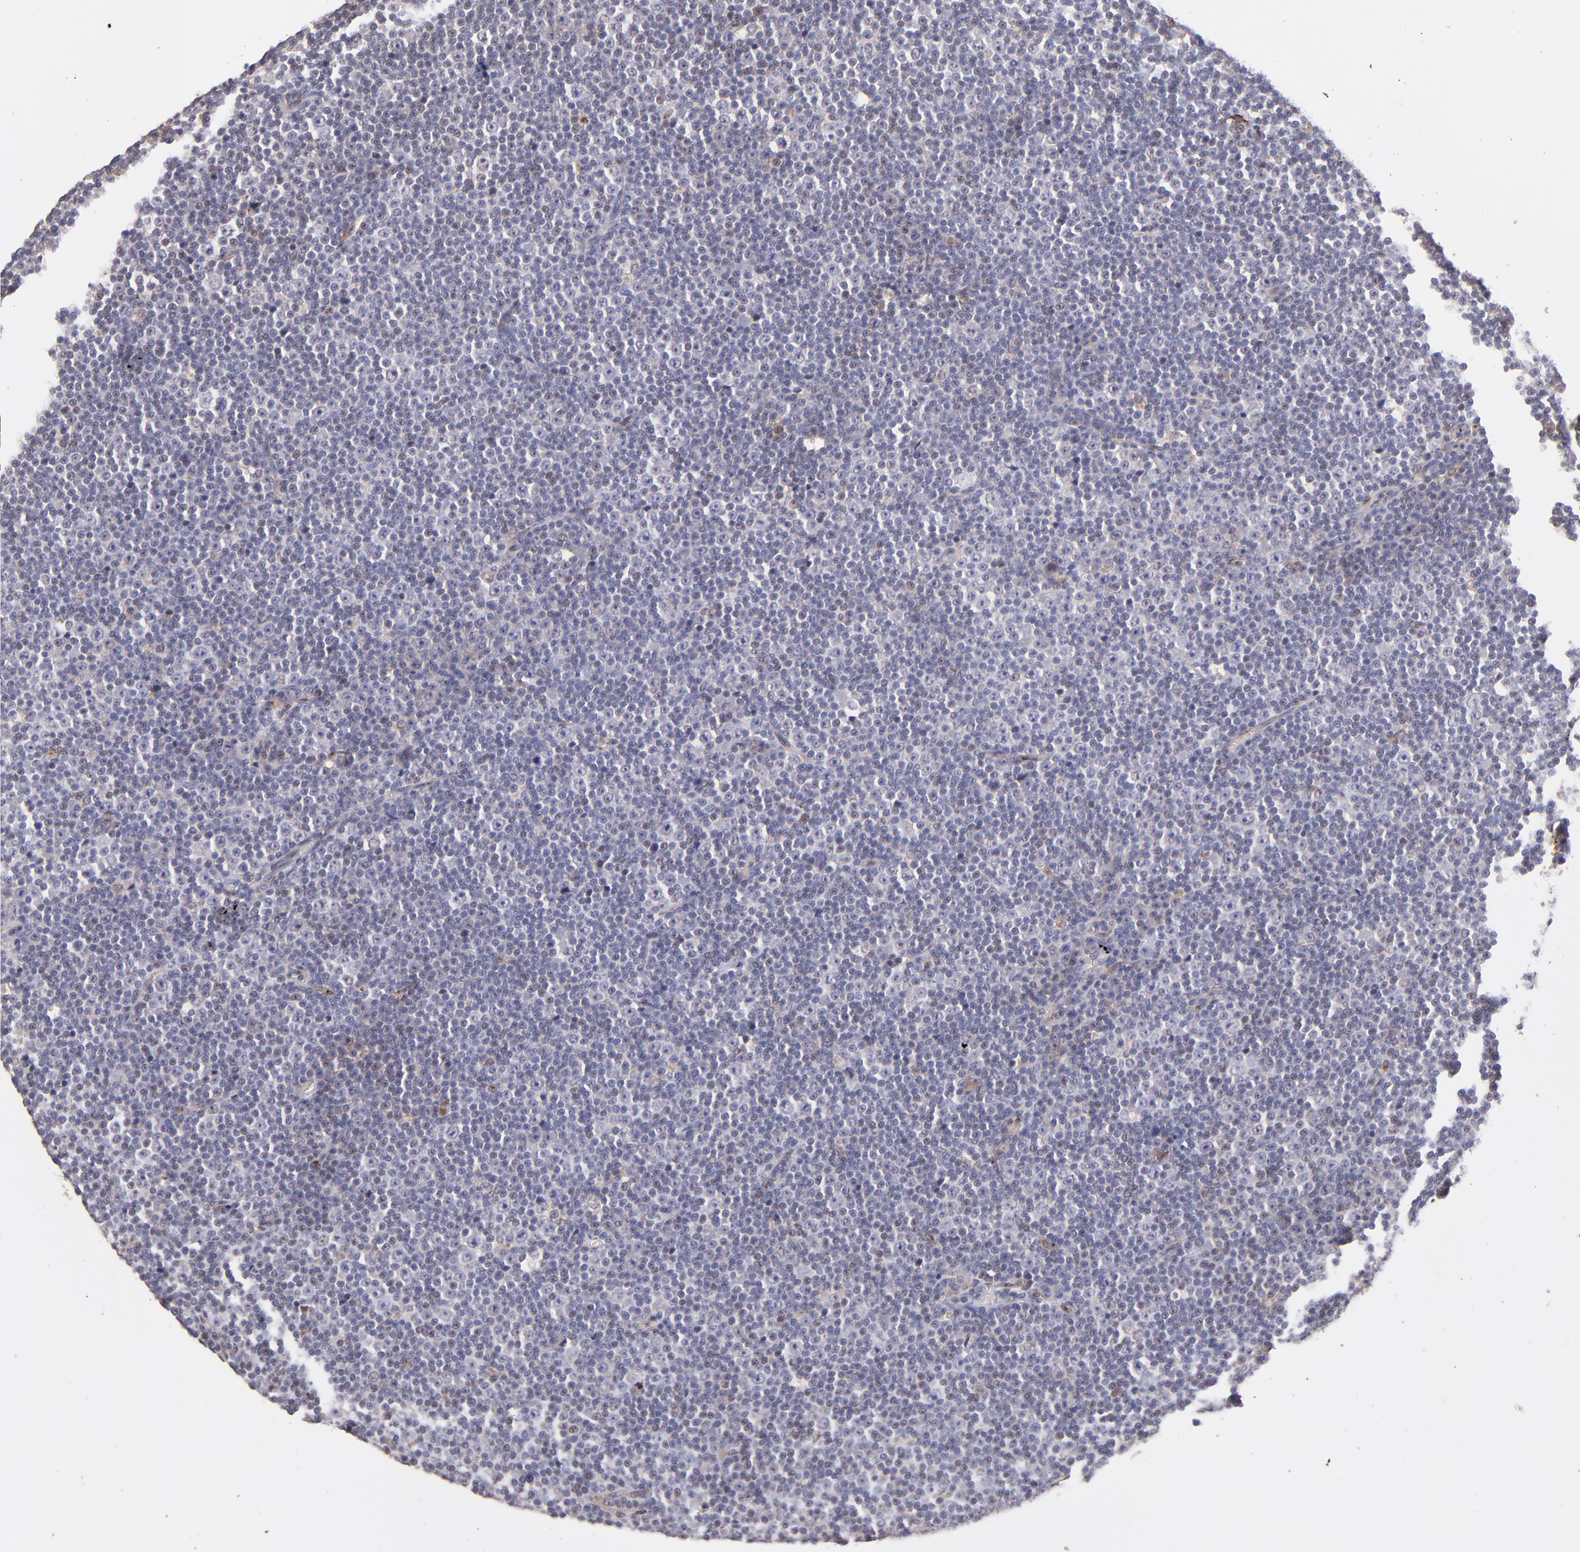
{"staining": {"intensity": "weak", "quantity": "<25%", "location": "cytoplasmic/membranous"}, "tissue": "lymphoma", "cell_type": "Tumor cells", "image_type": "cancer", "snomed": [{"axis": "morphology", "description": "Malignant lymphoma, non-Hodgkin's type, Low grade"}, {"axis": "topography", "description": "Lymph node"}], "caption": "Protein analysis of malignant lymphoma, non-Hodgkin's type (low-grade) exhibits no significant expression in tumor cells. The staining was performed using DAB (3,3'-diaminobenzidine) to visualize the protein expression in brown, while the nuclei were stained in blue with hematoxylin (Magnification: 20x).", "gene": "SPARC", "patient": {"sex": "female", "age": 67}}